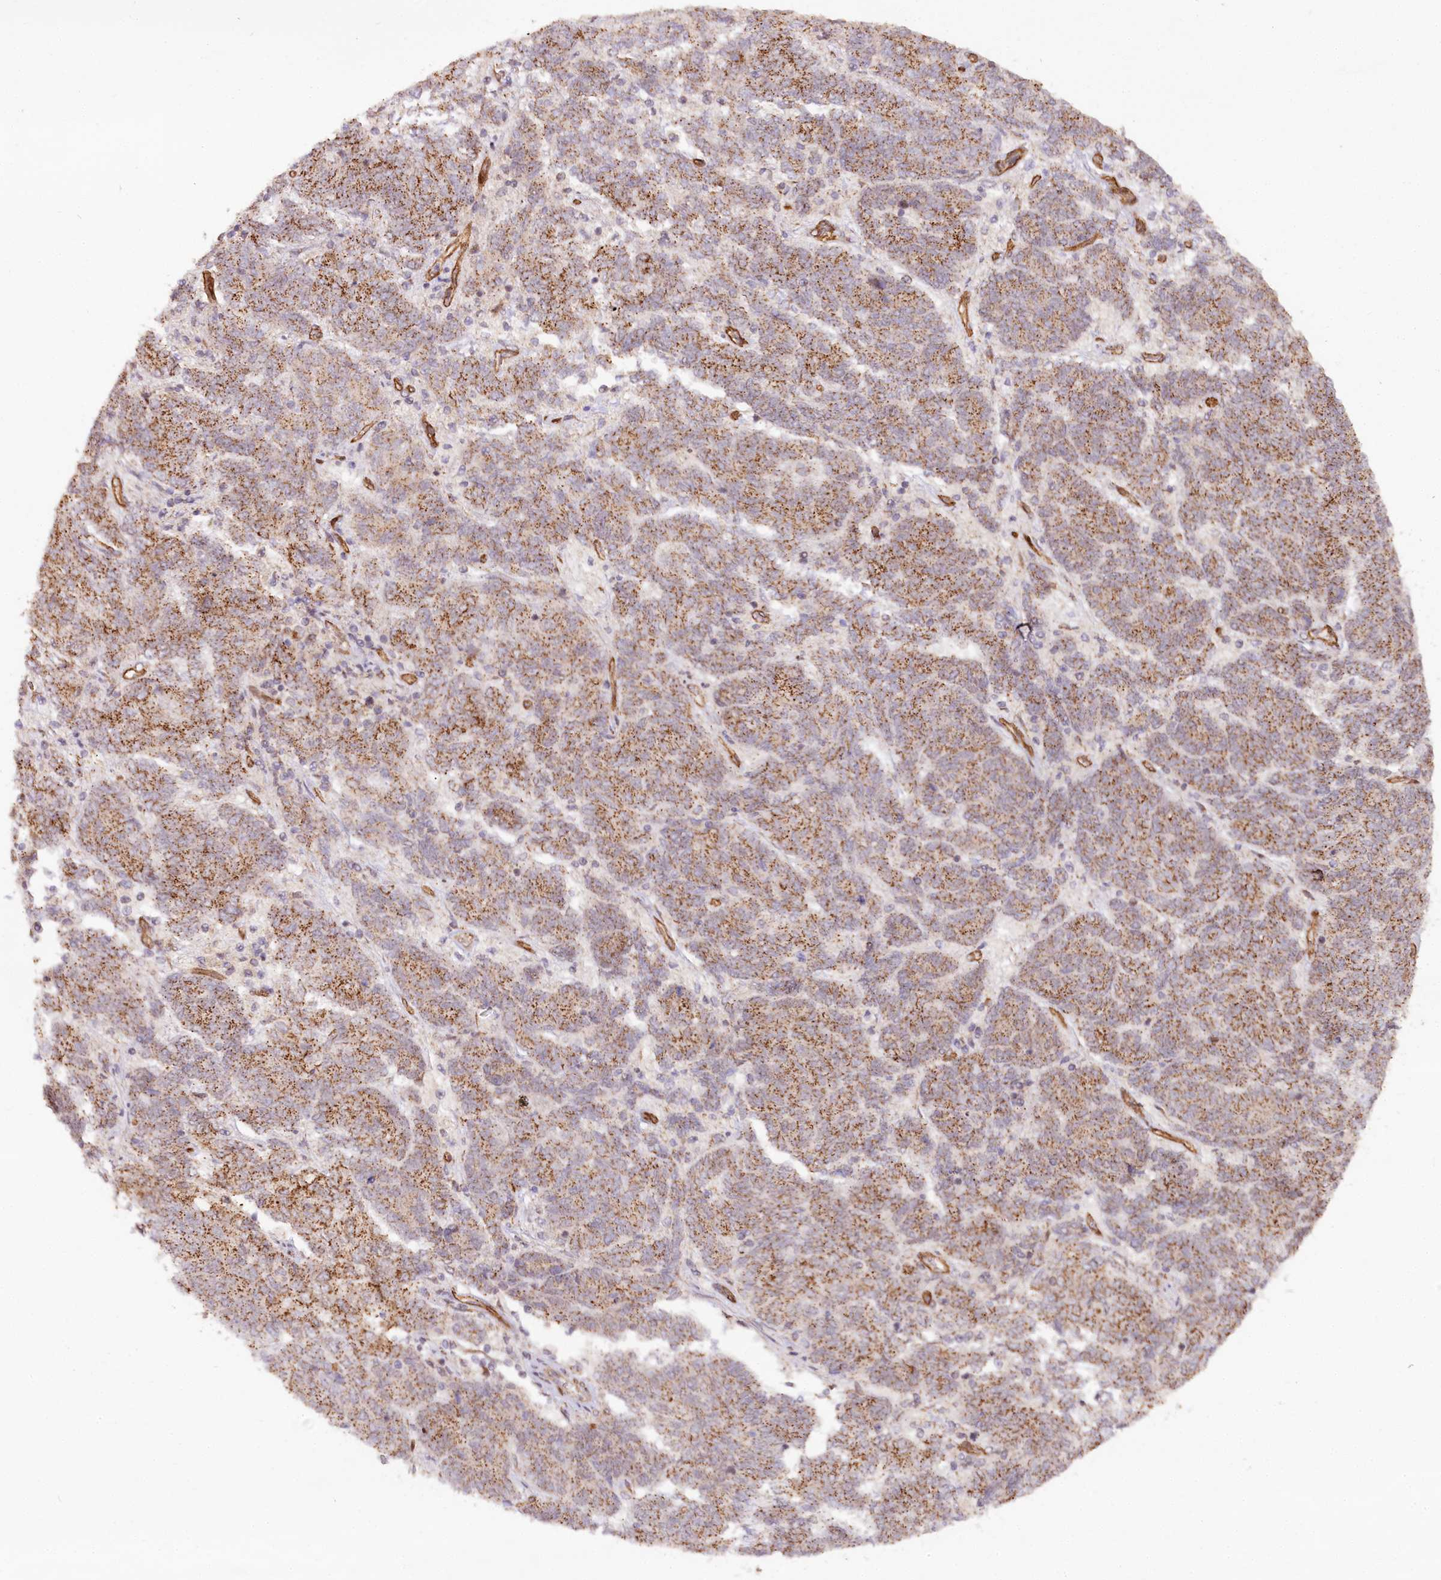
{"staining": {"intensity": "moderate", "quantity": ">75%", "location": "cytoplasmic/membranous"}, "tissue": "endometrial cancer", "cell_type": "Tumor cells", "image_type": "cancer", "snomed": [{"axis": "morphology", "description": "Adenocarcinoma, NOS"}, {"axis": "topography", "description": "Endometrium"}], "caption": "Tumor cells reveal moderate cytoplasmic/membranous positivity in approximately >75% of cells in endometrial cancer (adenocarcinoma). (DAB (3,3'-diaminobenzidine) = brown stain, brightfield microscopy at high magnification).", "gene": "COPG1", "patient": {"sex": "female", "age": 80}}